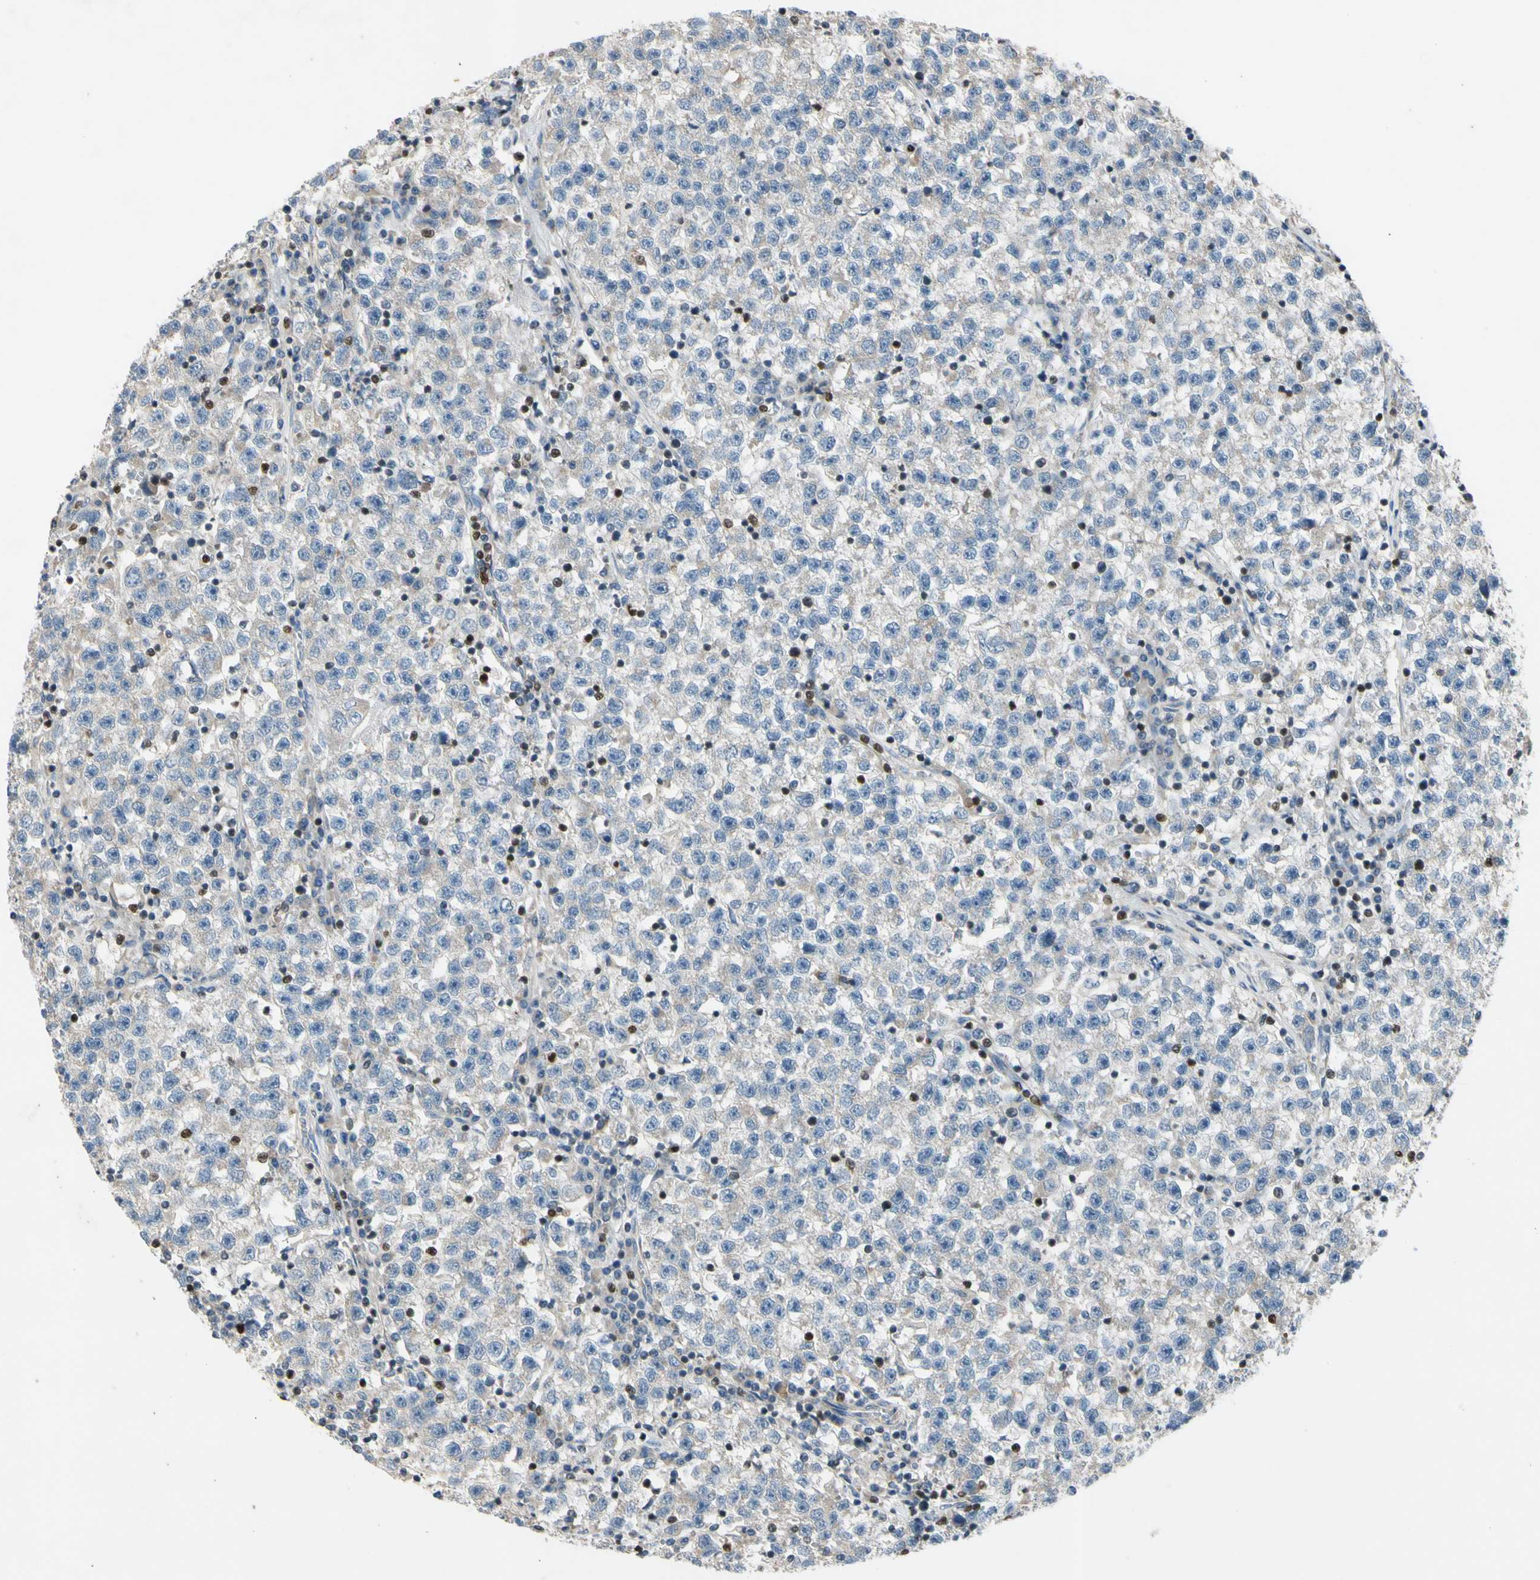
{"staining": {"intensity": "negative", "quantity": "none", "location": "none"}, "tissue": "testis cancer", "cell_type": "Tumor cells", "image_type": "cancer", "snomed": [{"axis": "morphology", "description": "Seminoma, NOS"}, {"axis": "topography", "description": "Testis"}], "caption": "Micrograph shows no protein positivity in tumor cells of seminoma (testis) tissue.", "gene": "TBX21", "patient": {"sex": "male", "age": 22}}